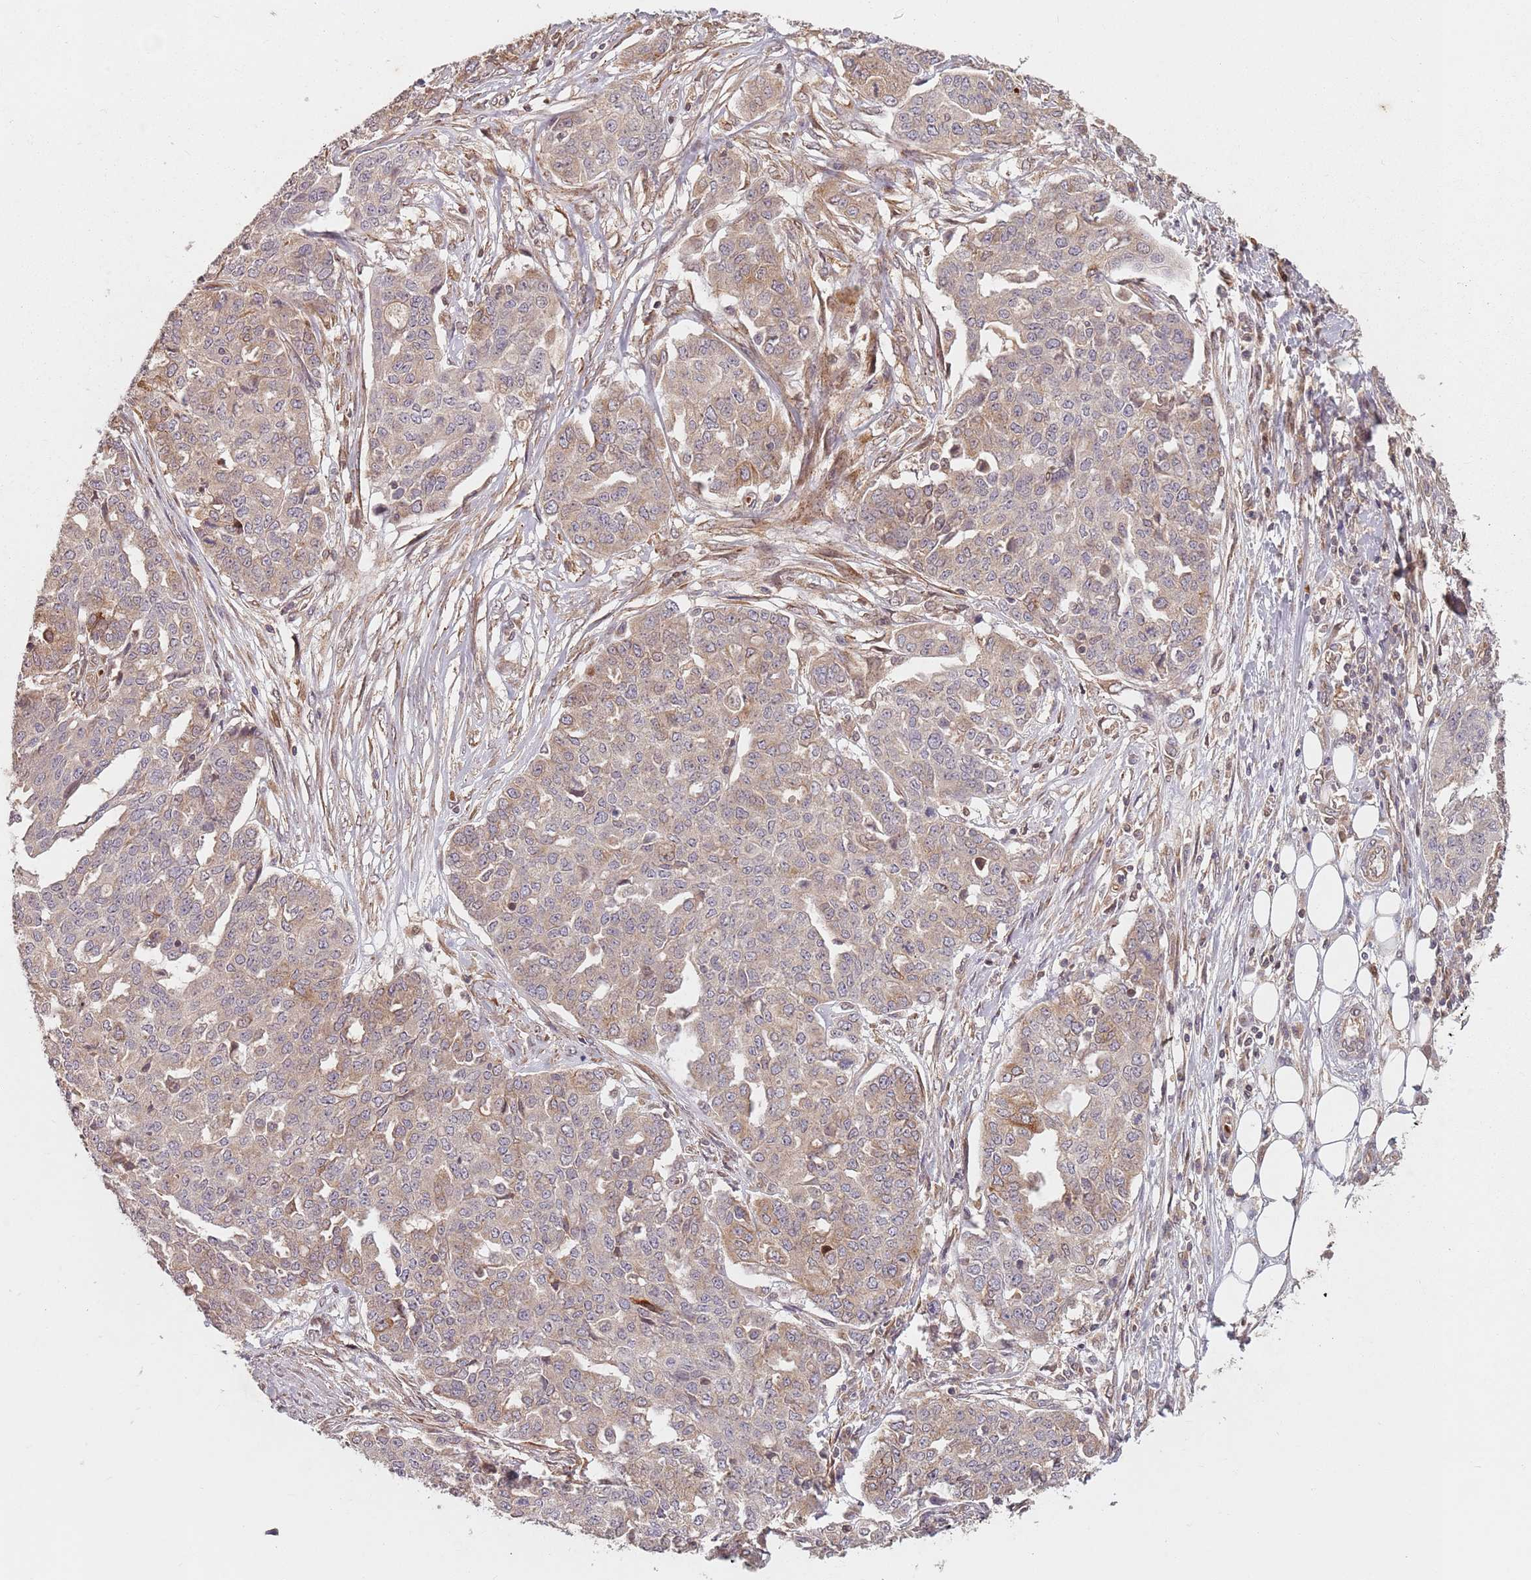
{"staining": {"intensity": "moderate", "quantity": "<25%", "location": "cytoplasmic/membranous"}, "tissue": "ovarian cancer", "cell_type": "Tumor cells", "image_type": "cancer", "snomed": [{"axis": "morphology", "description": "Cystadenocarcinoma, serous, NOS"}, {"axis": "topography", "description": "Soft tissue"}, {"axis": "topography", "description": "Ovary"}], "caption": "Ovarian cancer stained with IHC shows moderate cytoplasmic/membranous positivity in about <25% of tumor cells.", "gene": "GPR180", "patient": {"sex": "female", "age": 57}}